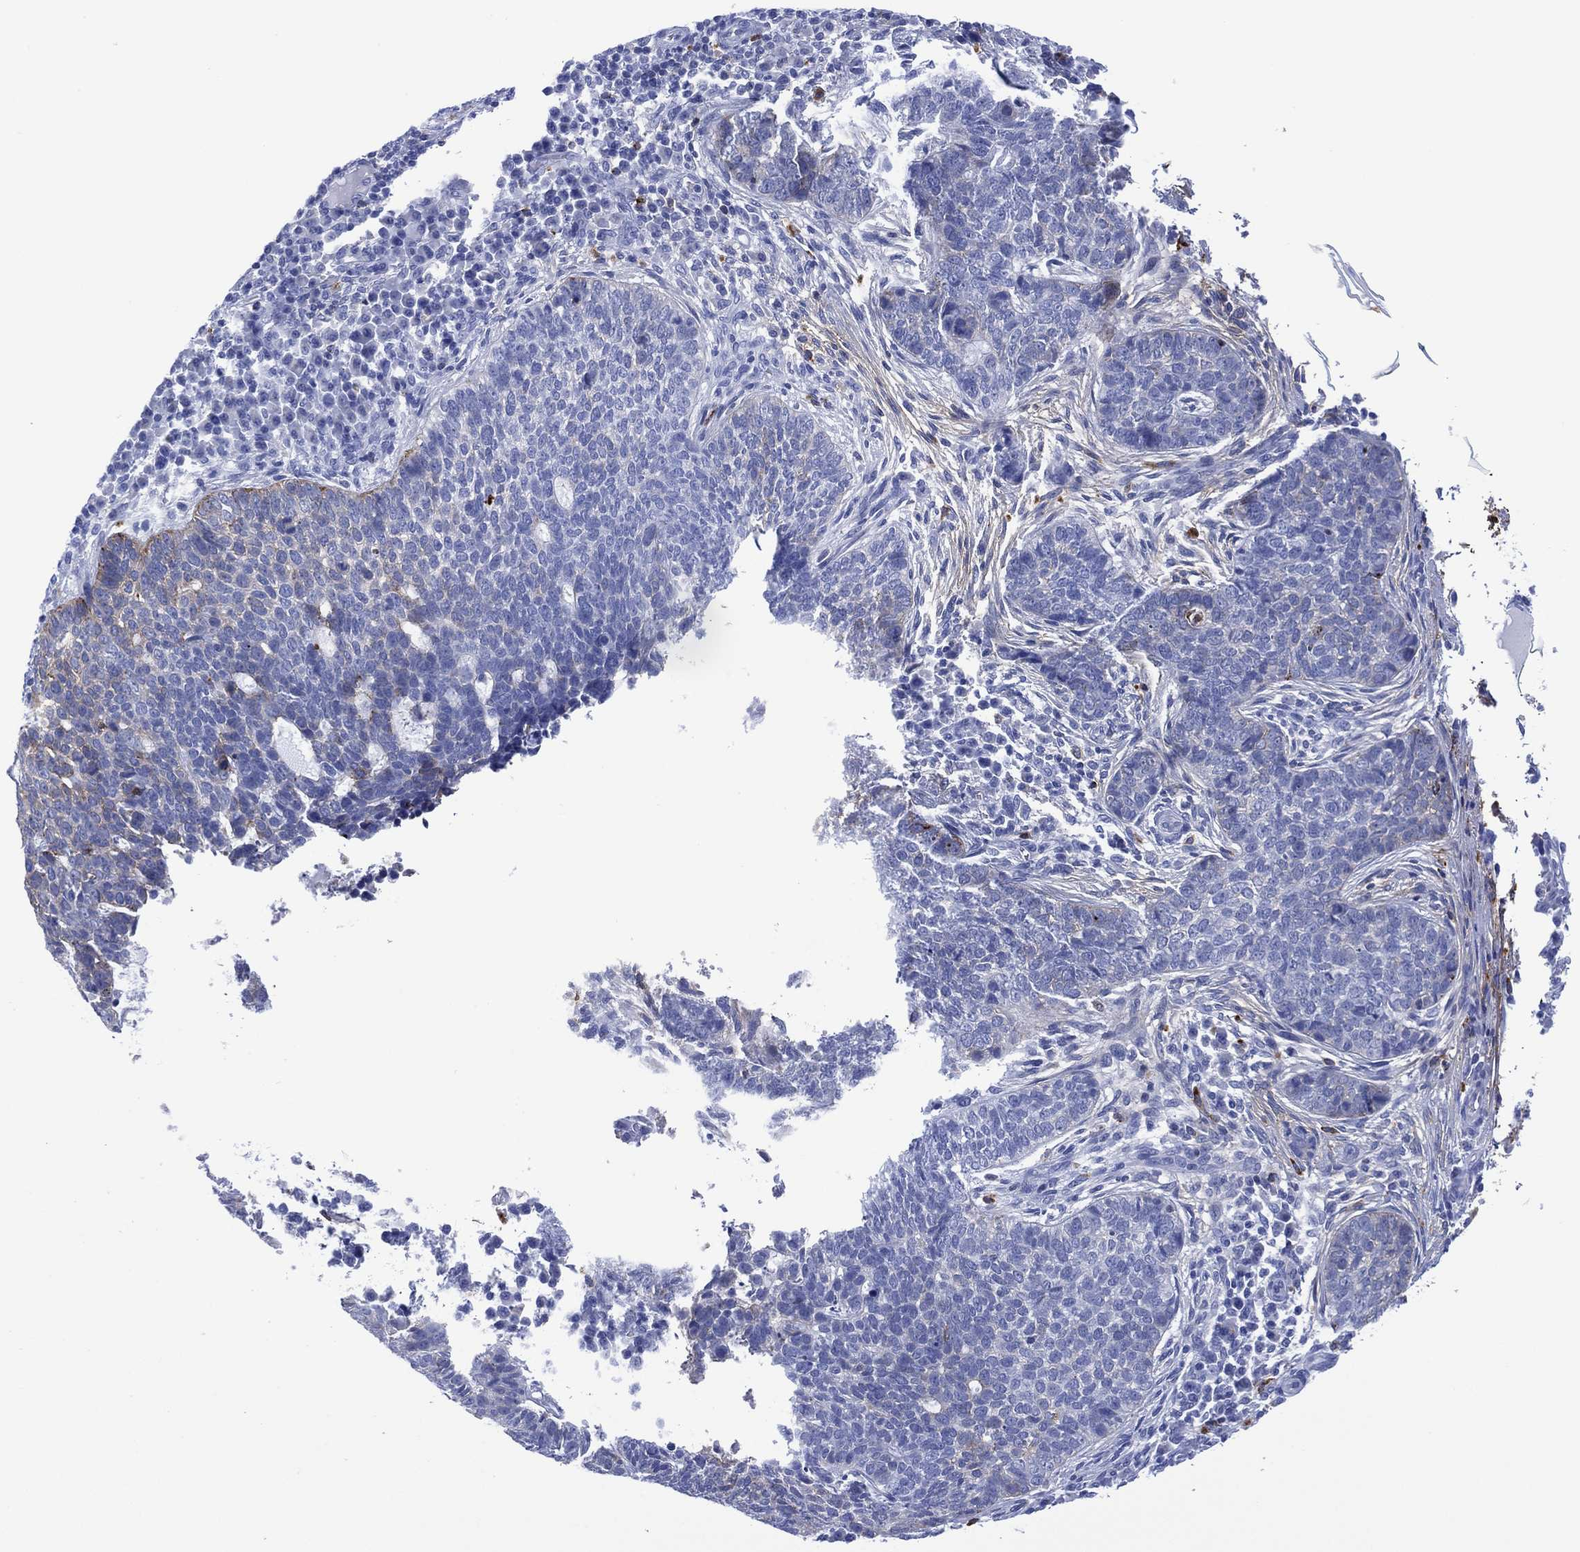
{"staining": {"intensity": "negative", "quantity": "none", "location": "none"}, "tissue": "skin cancer", "cell_type": "Tumor cells", "image_type": "cancer", "snomed": [{"axis": "morphology", "description": "Basal cell carcinoma"}, {"axis": "topography", "description": "Skin"}], "caption": "Immunohistochemistry photomicrograph of neoplastic tissue: basal cell carcinoma (skin) stained with DAB exhibits no significant protein positivity in tumor cells.", "gene": "DPP4", "patient": {"sex": "female", "age": 69}}